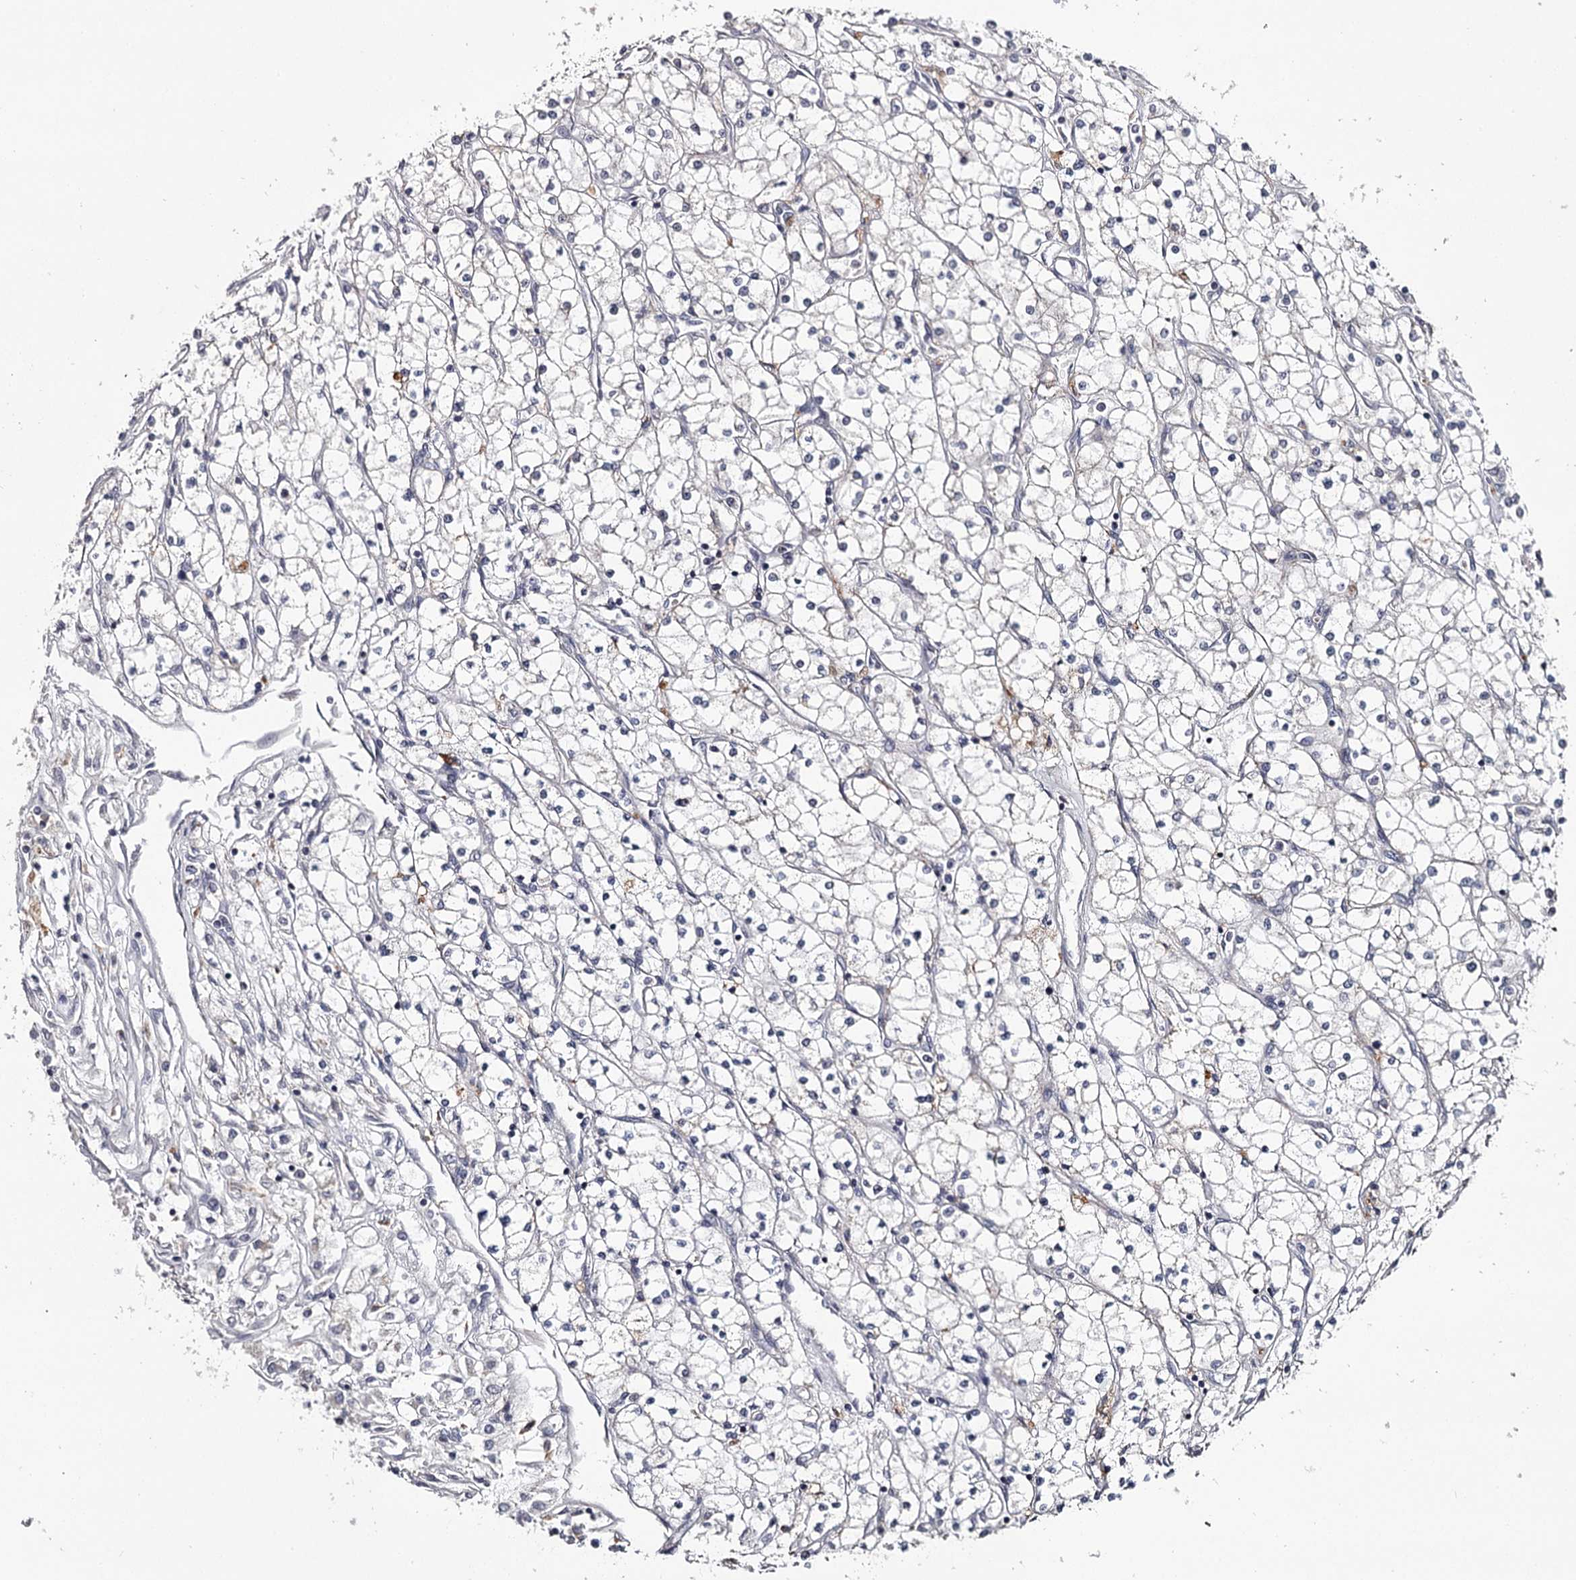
{"staining": {"intensity": "negative", "quantity": "none", "location": "none"}, "tissue": "renal cancer", "cell_type": "Tumor cells", "image_type": "cancer", "snomed": [{"axis": "morphology", "description": "Adenocarcinoma, NOS"}, {"axis": "topography", "description": "Kidney"}], "caption": "High magnification brightfield microscopy of renal cancer (adenocarcinoma) stained with DAB (brown) and counterstained with hematoxylin (blue): tumor cells show no significant positivity. (Brightfield microscopy of DAB immunohistochemistry at high magnification).", "gene": "RASSF6", "patient": {"sex": "male", "age": 80}}